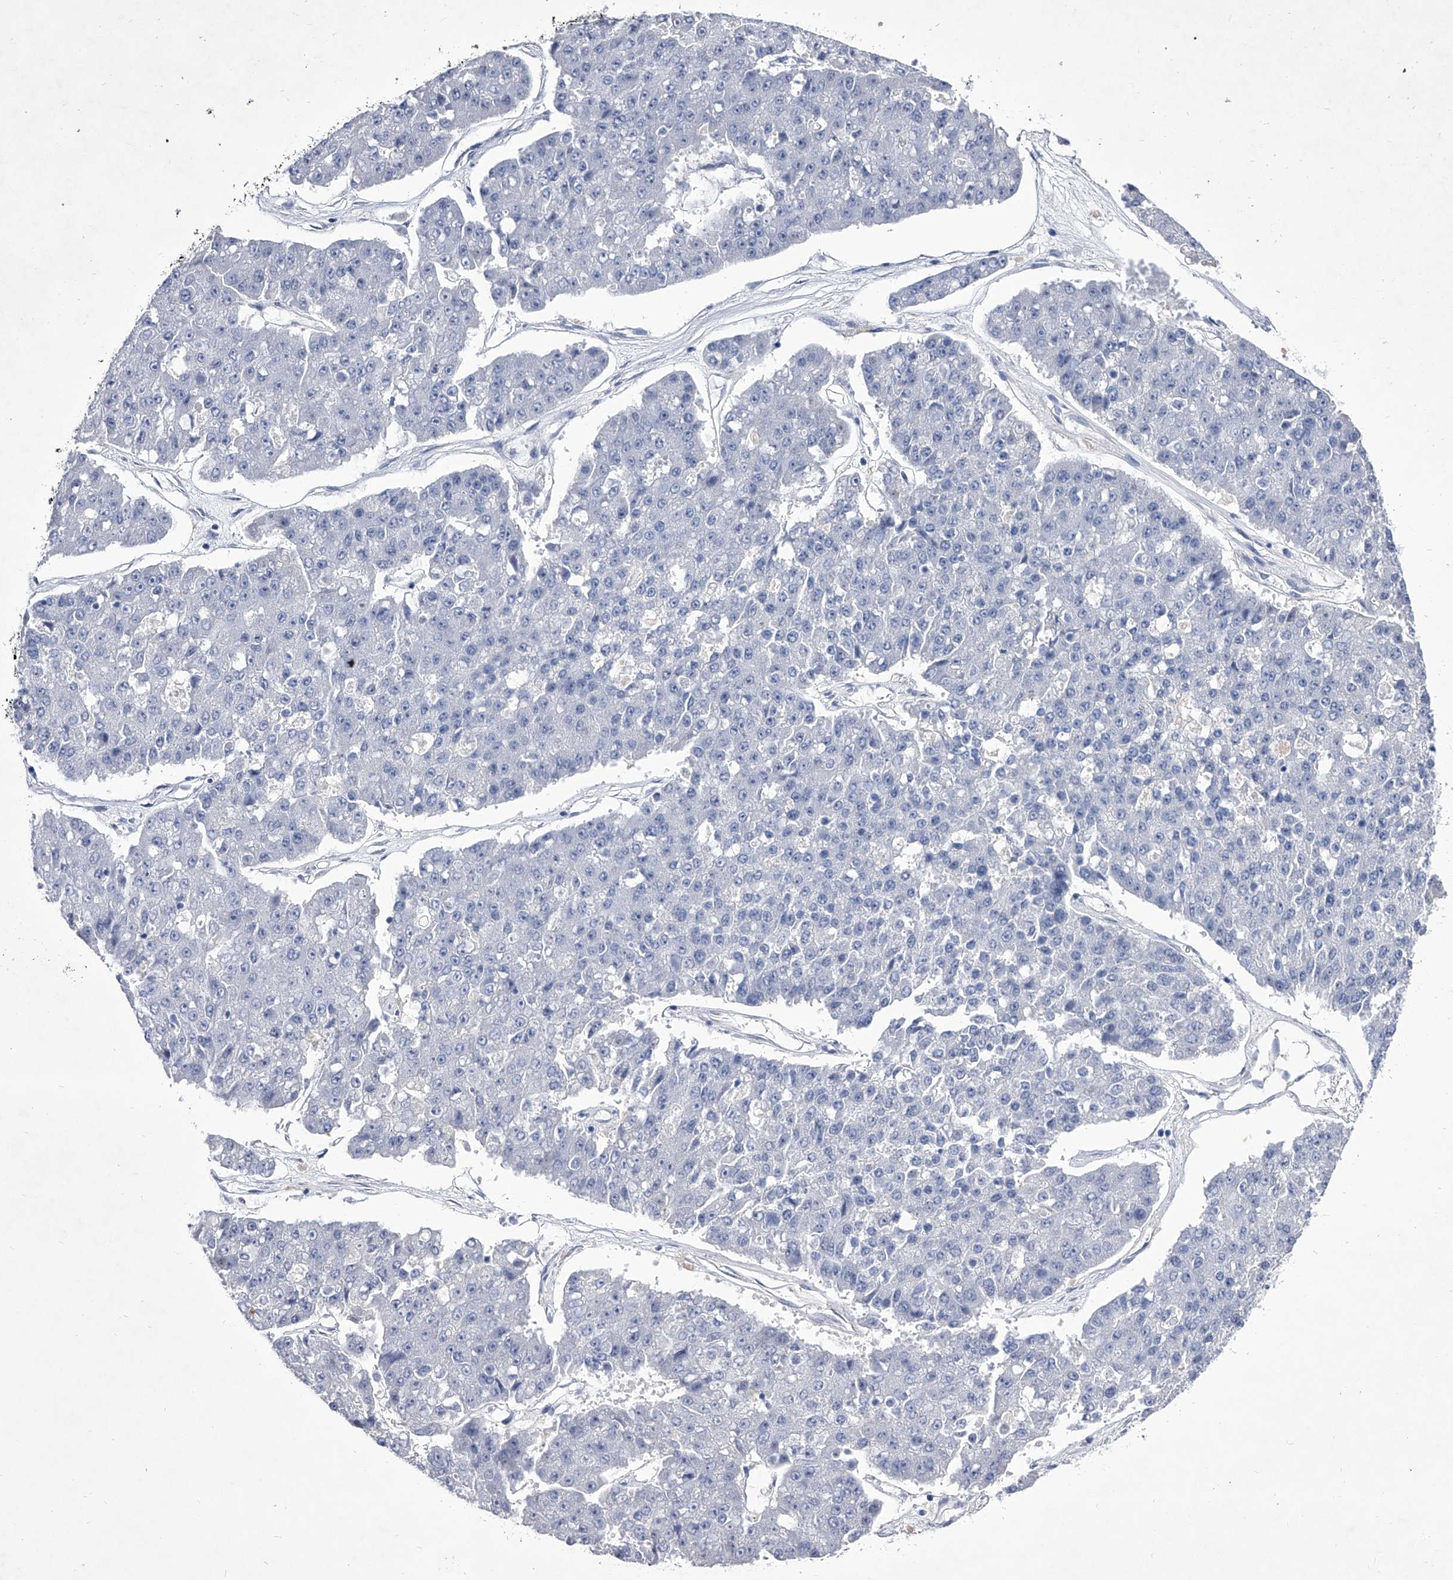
{"staining": {"intensity": "negative", "quantity": "none", "location": "none"}, "tissue": "pancreatic cancer", "cell_type": "Tumor cells", "image_type": "cancer", "snomed": [{"axis": "morphology", "description": "Adenocarcinoma, NOS"}, {"axis": "topography", "description": "Pancreas"}], "caption": "Tumor cells show no significant expression in adenocarcinoma (pancreatic).", "gene": "CRISP2", "patient": {"sex": "male", "age": 50}}